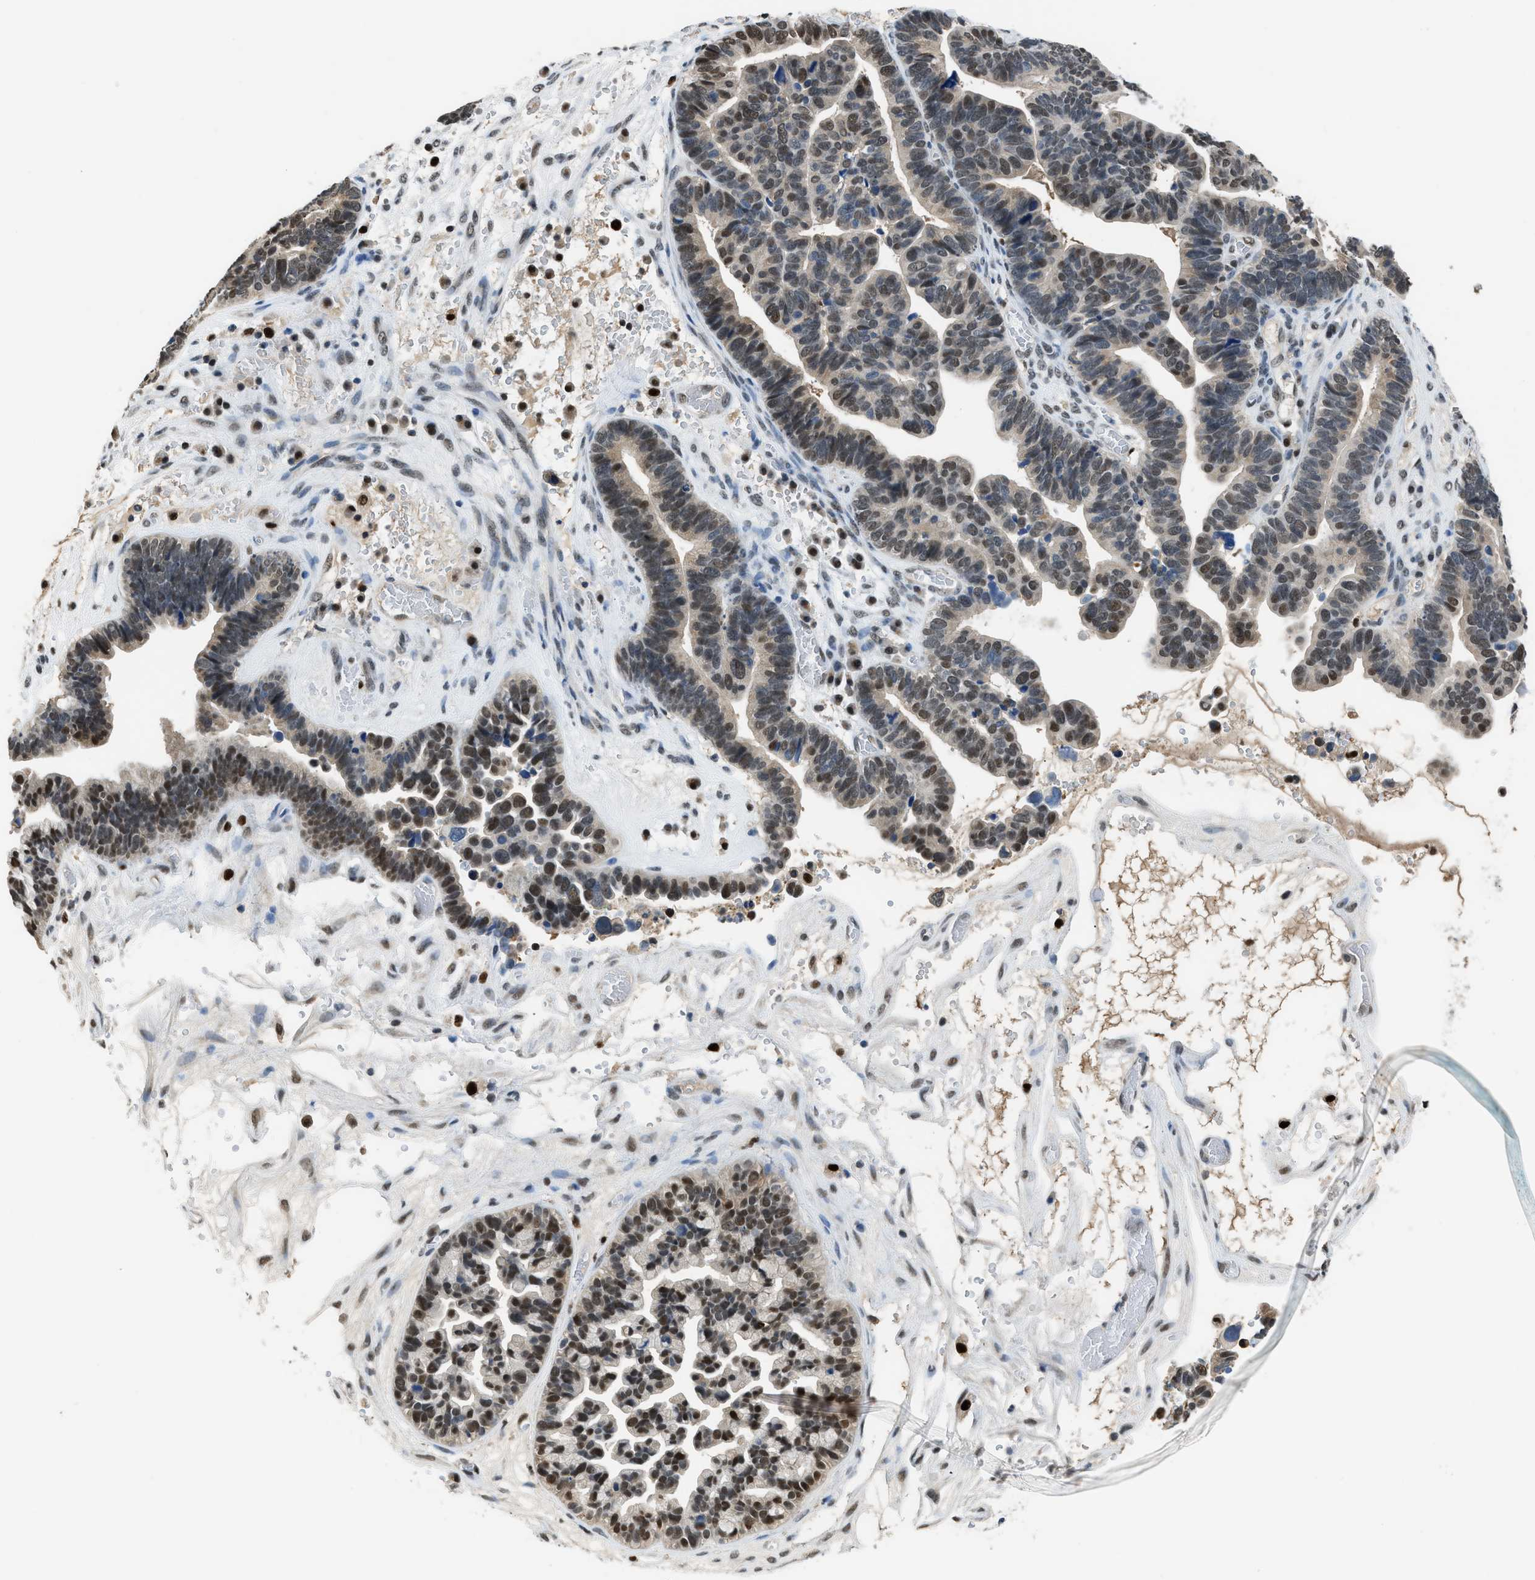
{"staining": {"intensity": "moderate", "quantity": "25%-75%", "location": "nuclear"}, "tissue": "ovarian cancer", "cell_type": "Tumor cells", "image_type": "cancer", "snomed": [{"axis": "morphology", "description": "Cystadenocarcinoma, serous, NOS"}, {"axis": "topography", "description": "Ovary"}], "caption": "Ovarian cancer was stained to show a protein in brown. There is medium levels of moderate nuclear expression in about 25%-75% of tumor cells.", "gene": "ALX1", "patient": {"sex": "female", "age": 56}}